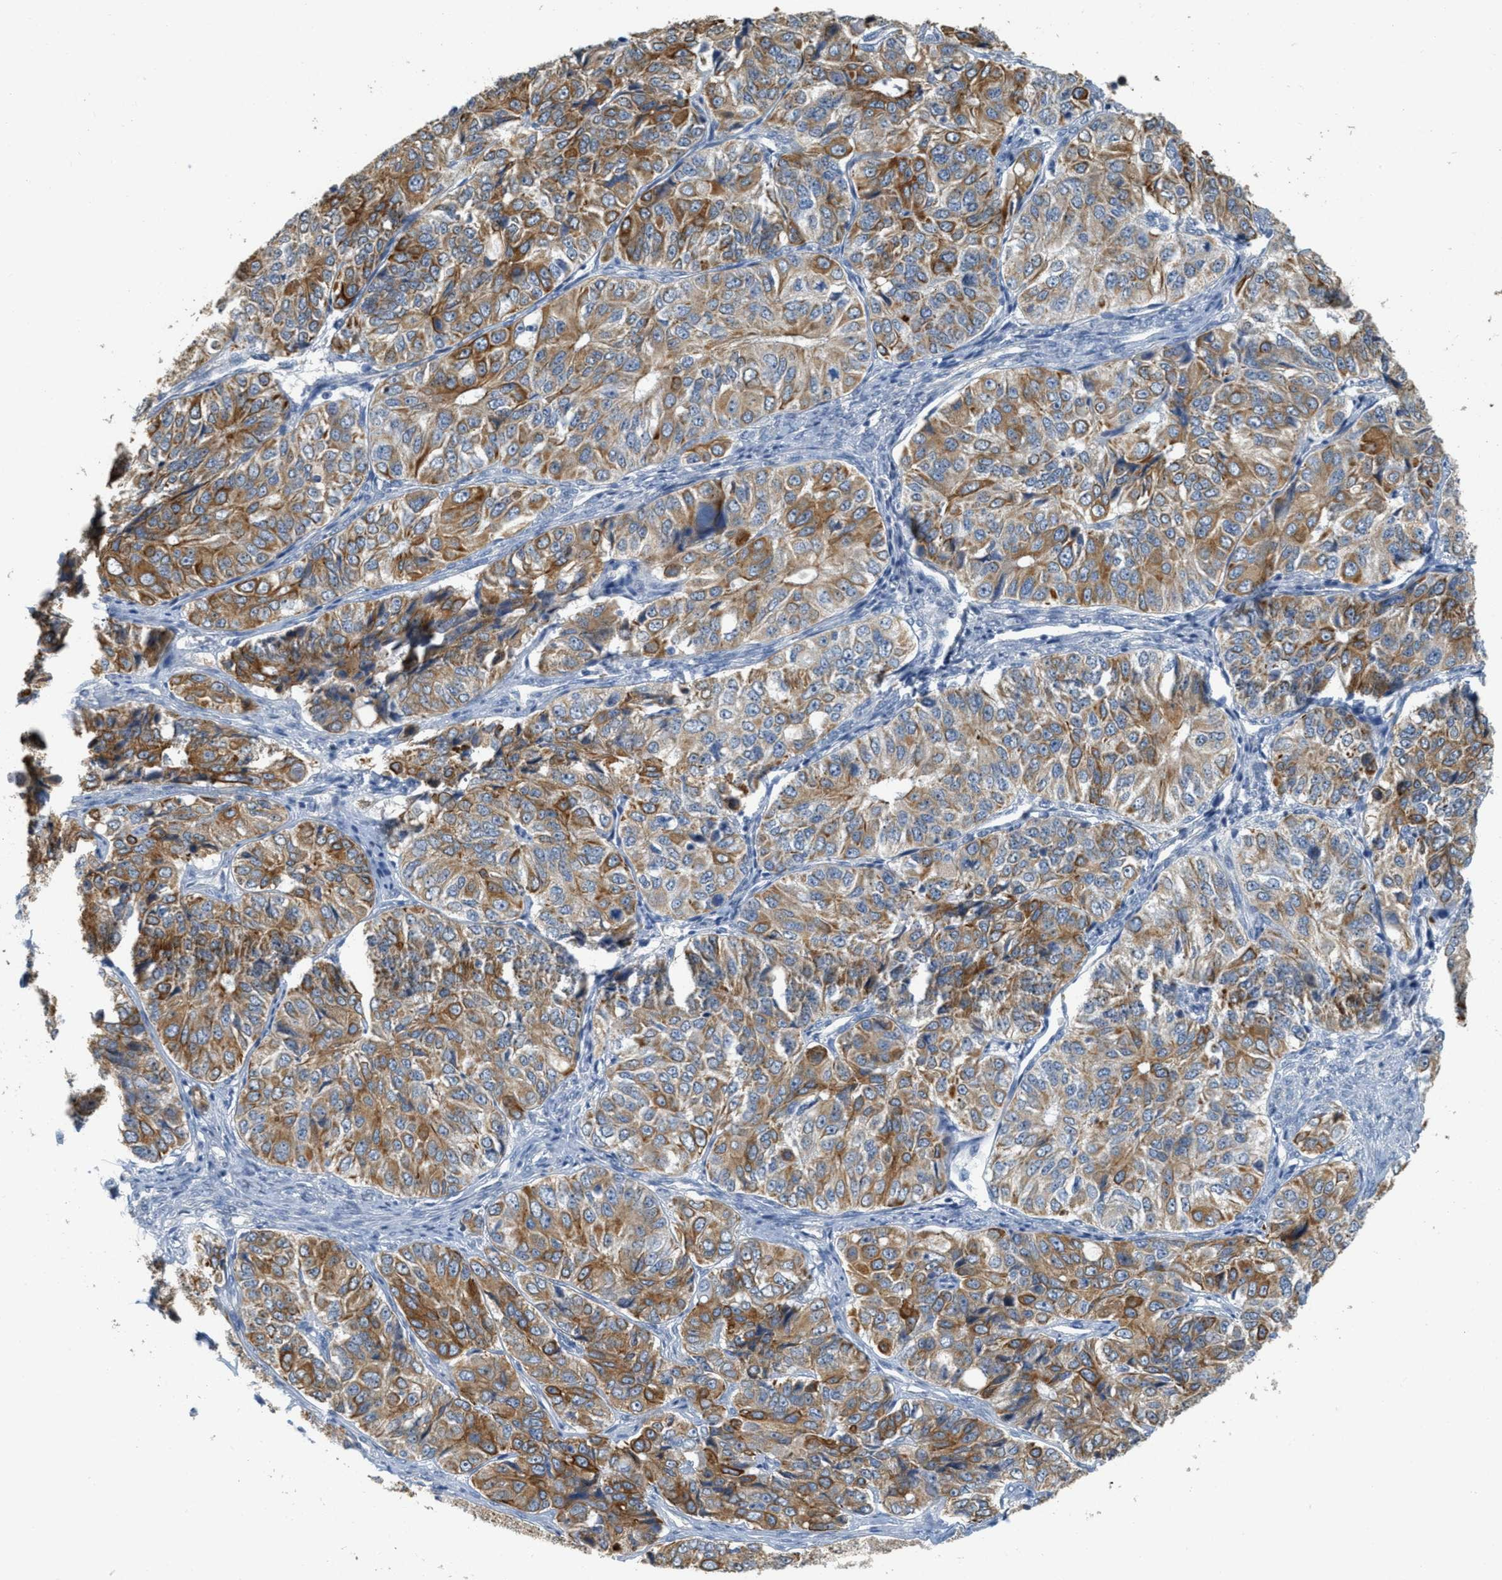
{"staining": {"intensity": "moderate", "quantity": ">75%", "location": "cytoplasmic/membranous"}, "tissue": "ovarian cancer", "cell_type": "Tumor cells", "image_type": "cancer", "snomed": [{"axis": "morphology", "description": "Carcinoma, endometroid"}, {"axis": "topography", "description": "Ovary"}], "caption": "Immunohistochemistry staining of ovarian endometroid carcinoma, which shows medium levels of moderate cytoplasmic/membranous expression in about >75% of tumor cells indicating moderate cytoplasmic/membranous protein expression. The staining was performed using DAB (3,3'-diaminobenzidine) (brown) for protein detection and nuclei were counterstained in hematoxylin (blue).", "gene": "MRS2", "patient": {"sex": "female", "age": 51}}